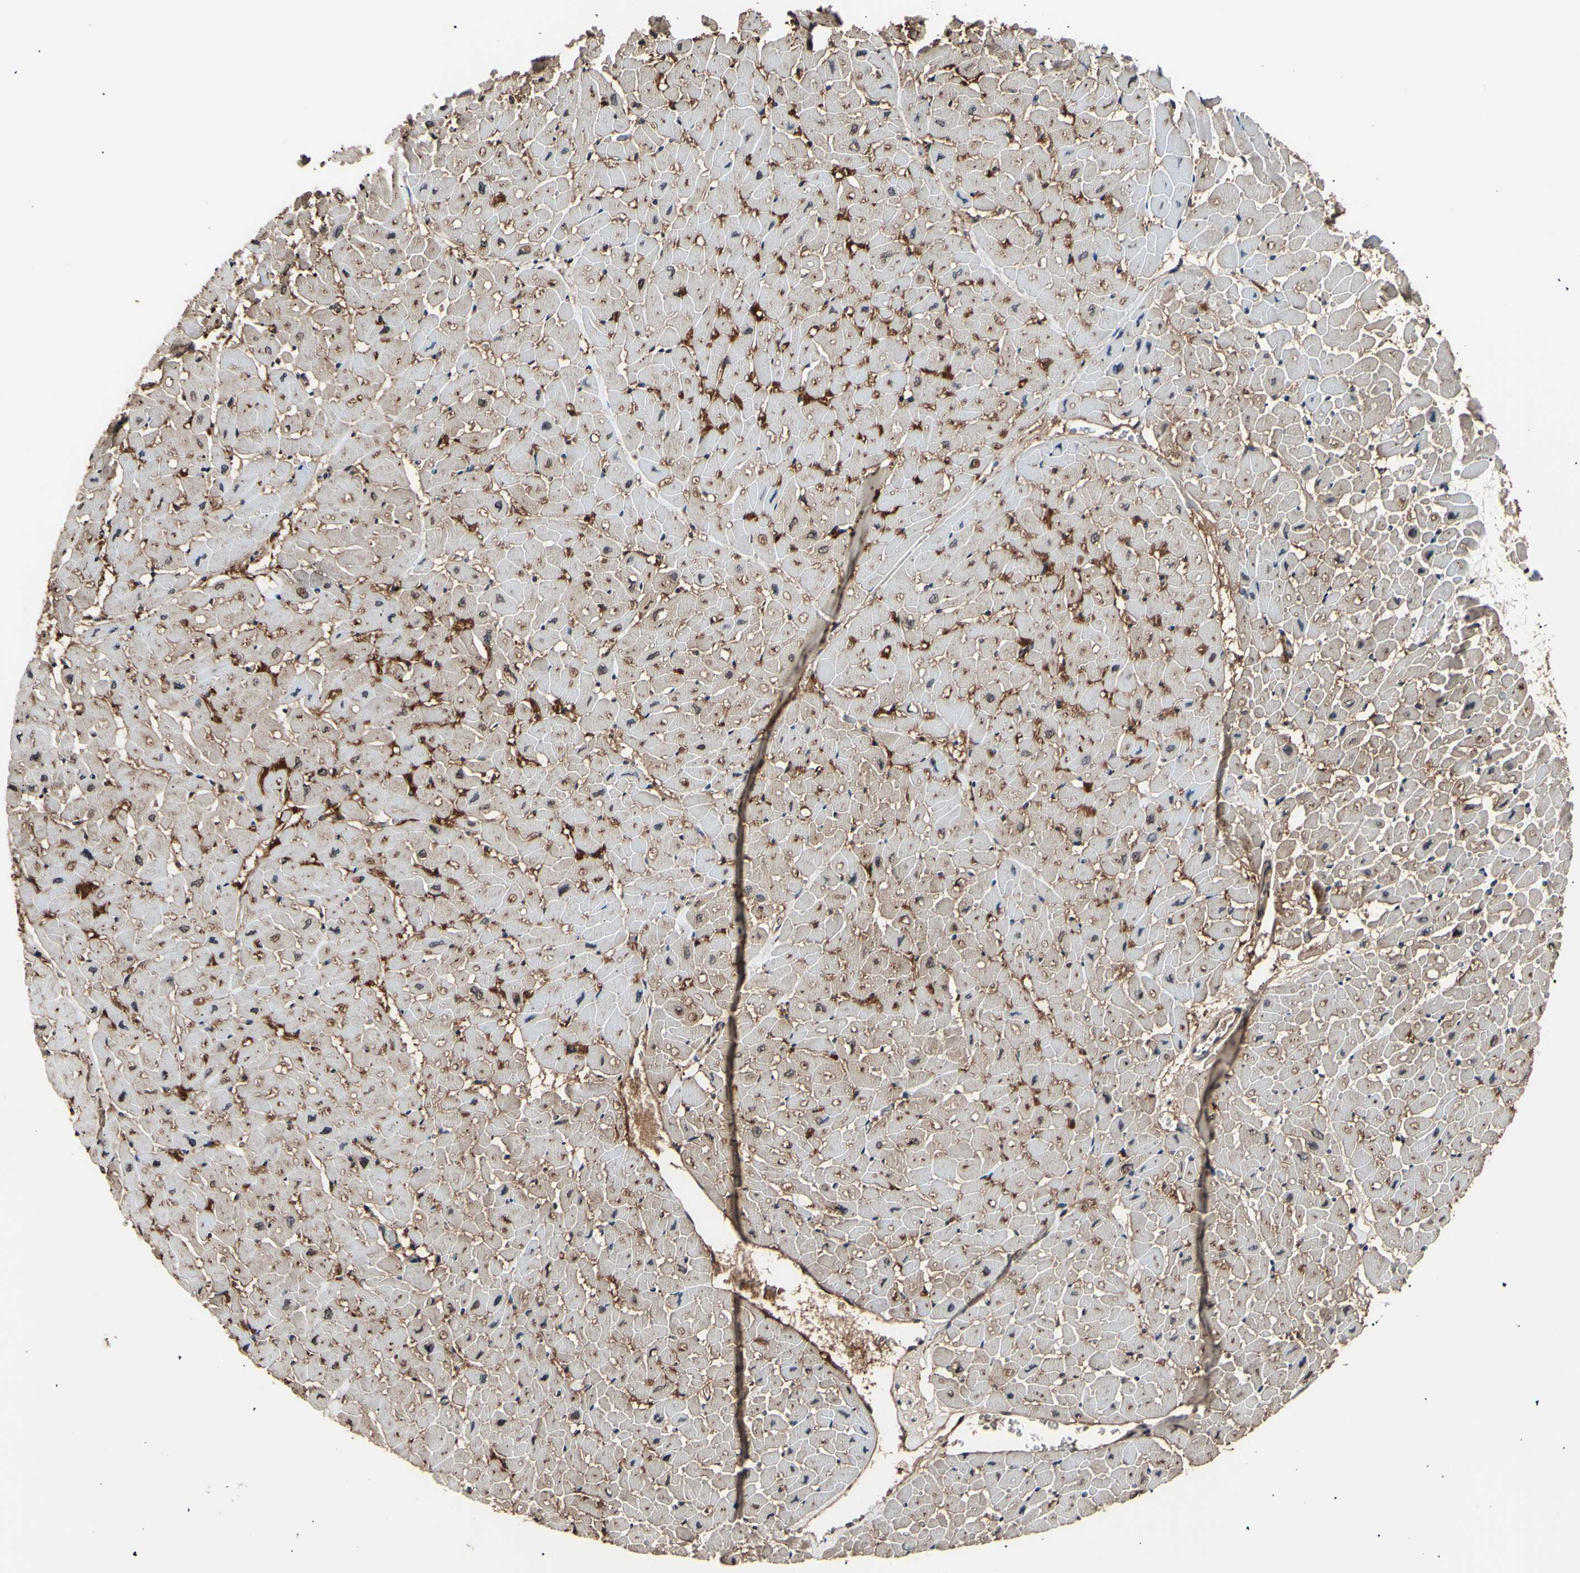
{"staining": {"intensity": "moderate", "quantity": "<25%", "location": "cytoplasmic/membranous"}, "tissue": "heart muscle", "cell_type": "Cardiomyocytes", "image_type": "normal", "snomed": [{"axis": "morphology", "description": "Normal tissue, NOS"}, {"axis": "topography", "description": "Heart"}], "caption": "Benign heart muscle exhibits moderate cytoplasmic/membranous staining in about <25% of cardiomyocytes.", "gene": "AK1", "patient": {"sex": "male", "age": 45}}